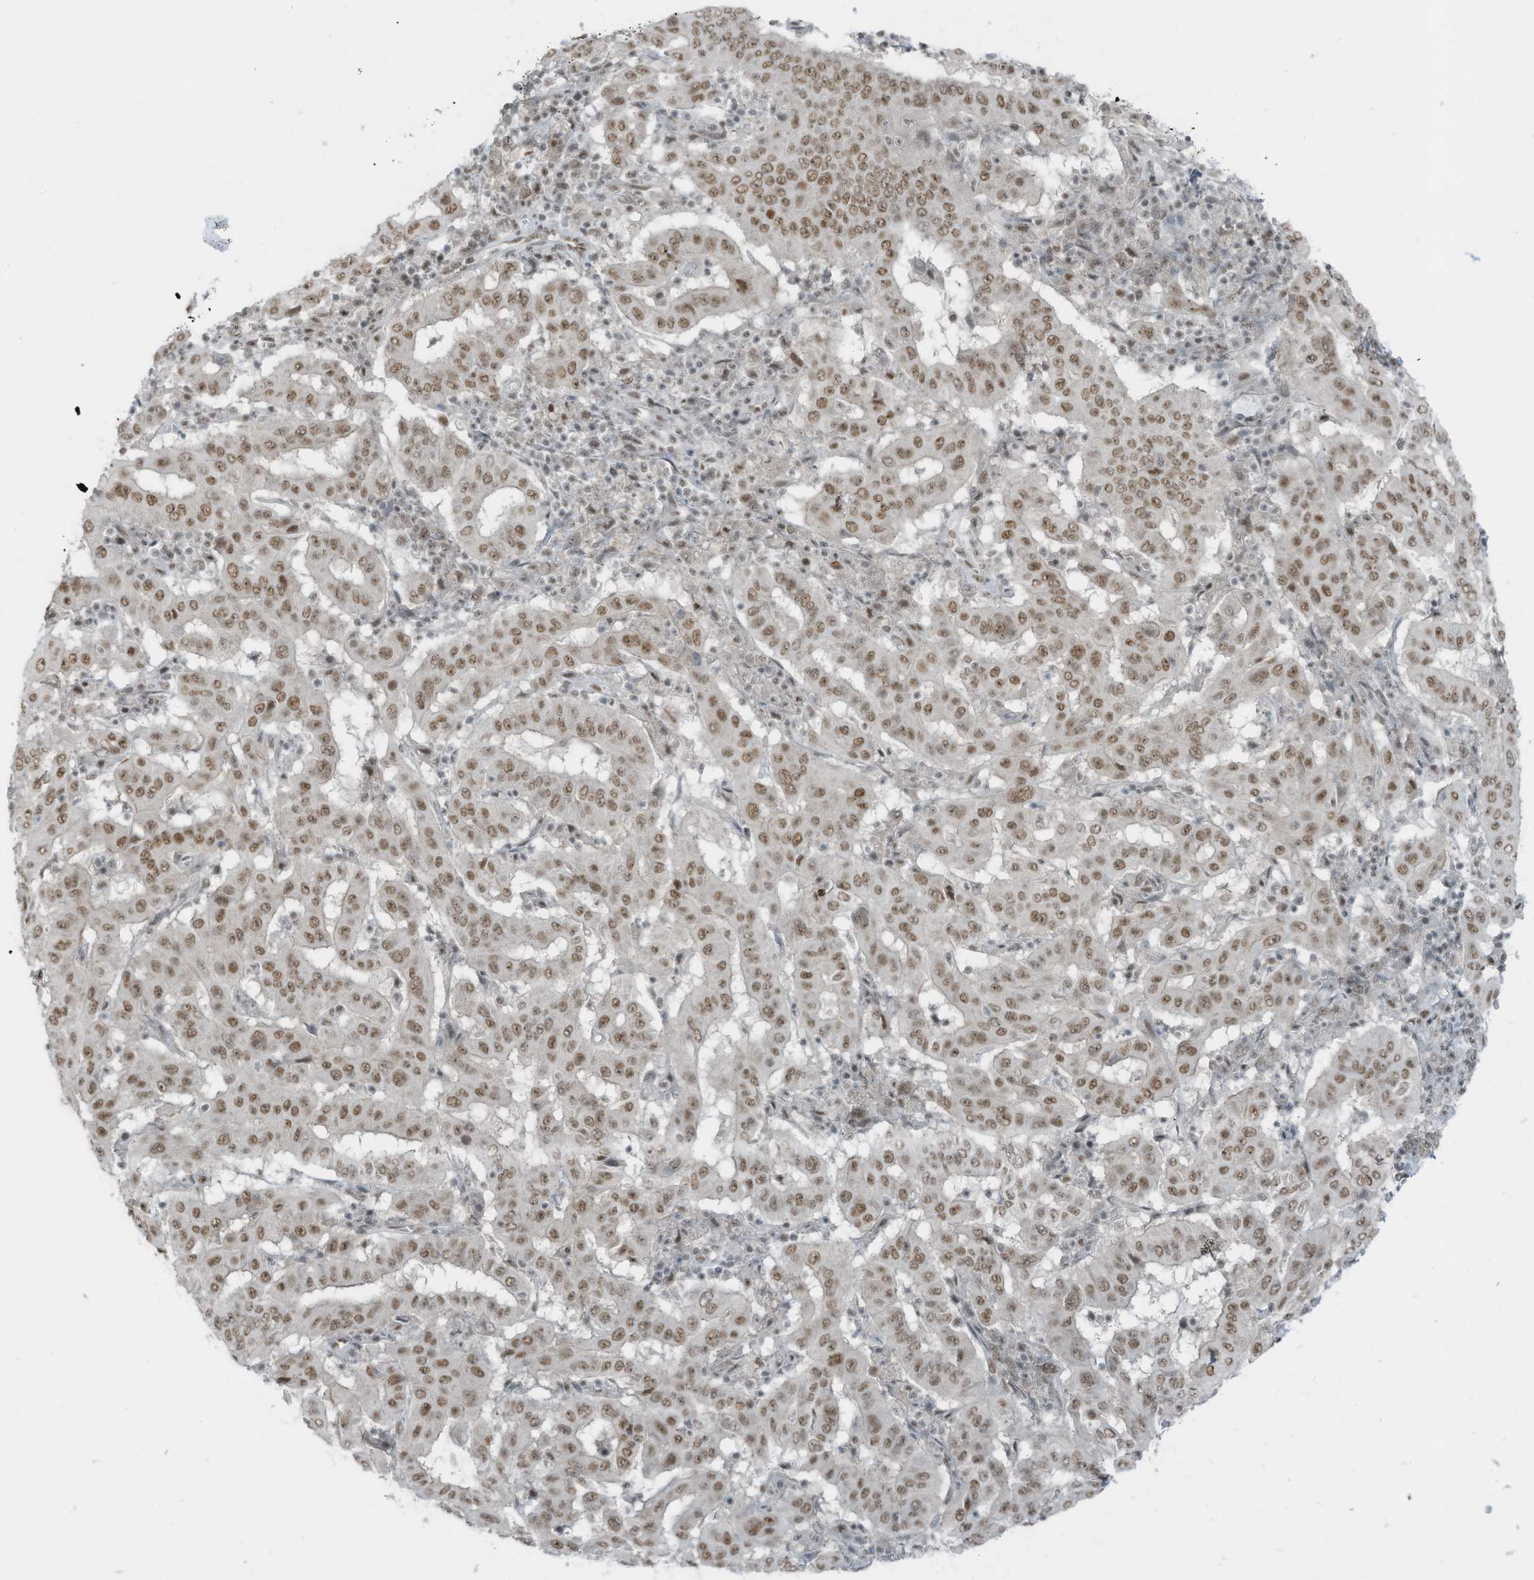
{"staining": {"intensity": "moderate", "quantity": ">75%", "location": "nuclear"}, "tissue": "pancreatic cancer", "cell_type": "Tumor cells", "image_type": "cancer", "snomed": [{"axis": "morphology", "description": "Adenocarcinoma, NOS"}, {"axis": "topography", "description": "Pancreas"}], "caption": "Brown immunohistochemical staining in human pancreatic cancer (adenocarcinoma) exhibits moderate nuclear positivity in approximately >75% of tumor cells.", "gene": "WRNIP1", "patient": {"sex": "male", "age": 63}}